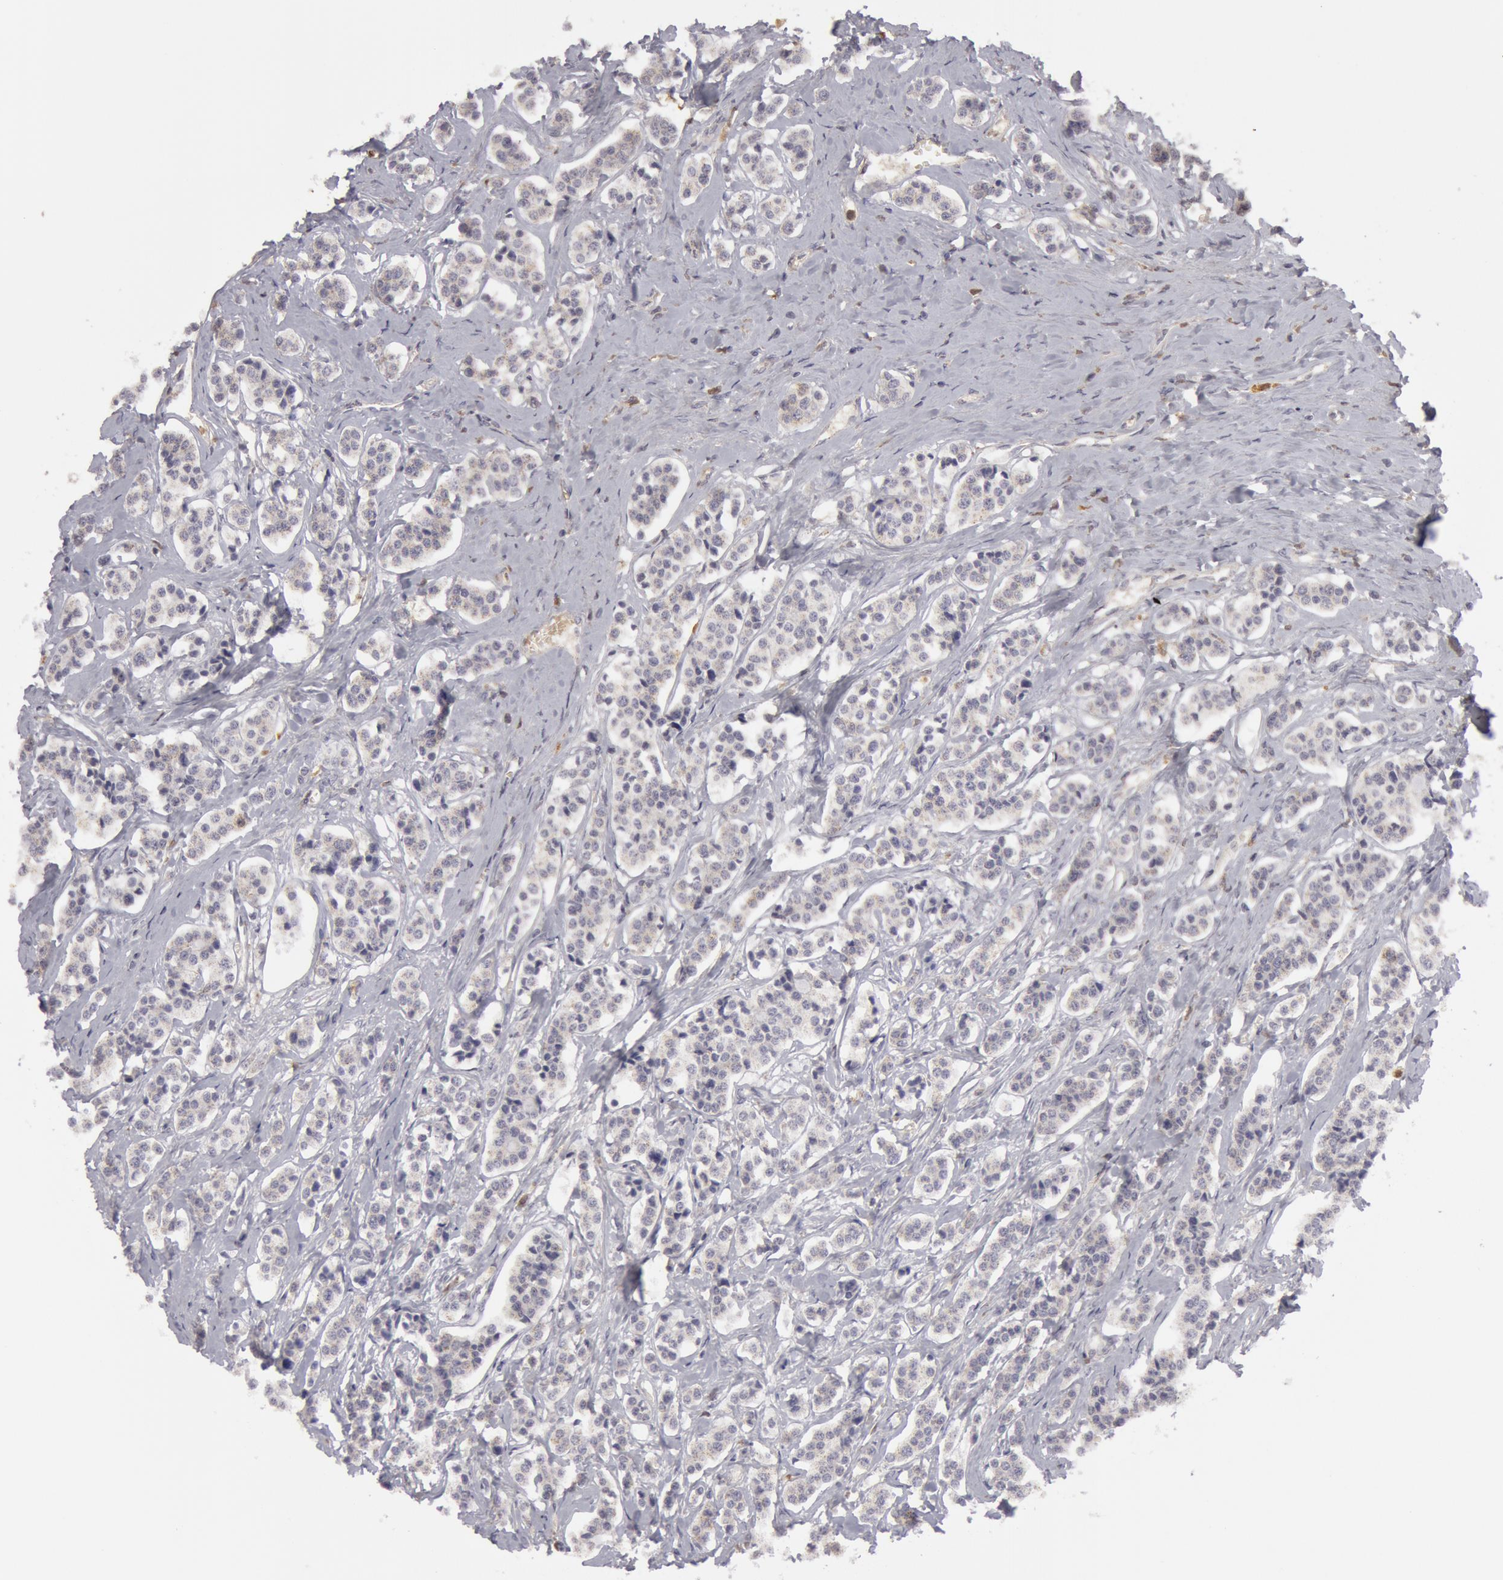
{"staining": {"intensity": "weak", "quantity": ">75%", "location": "cytoplasmic/membranous"}, "tissue": "carcinoid", "cell_type": "Tumor cells", "image_type": "cancer", "snomed": [{"axis": "morphology", "description": "Carcinoid, malignant, NOS"}, {"axis": "topography", "description": "Small intestine"}], "caption": "Protein expression by immunohistochemistry (IHC) shows weak cytoplasmic/membranous expression in about >75% of tumor cells in carcinoid.", "gene": "CAT", "patient": {"sex": "male", "age": 63}}